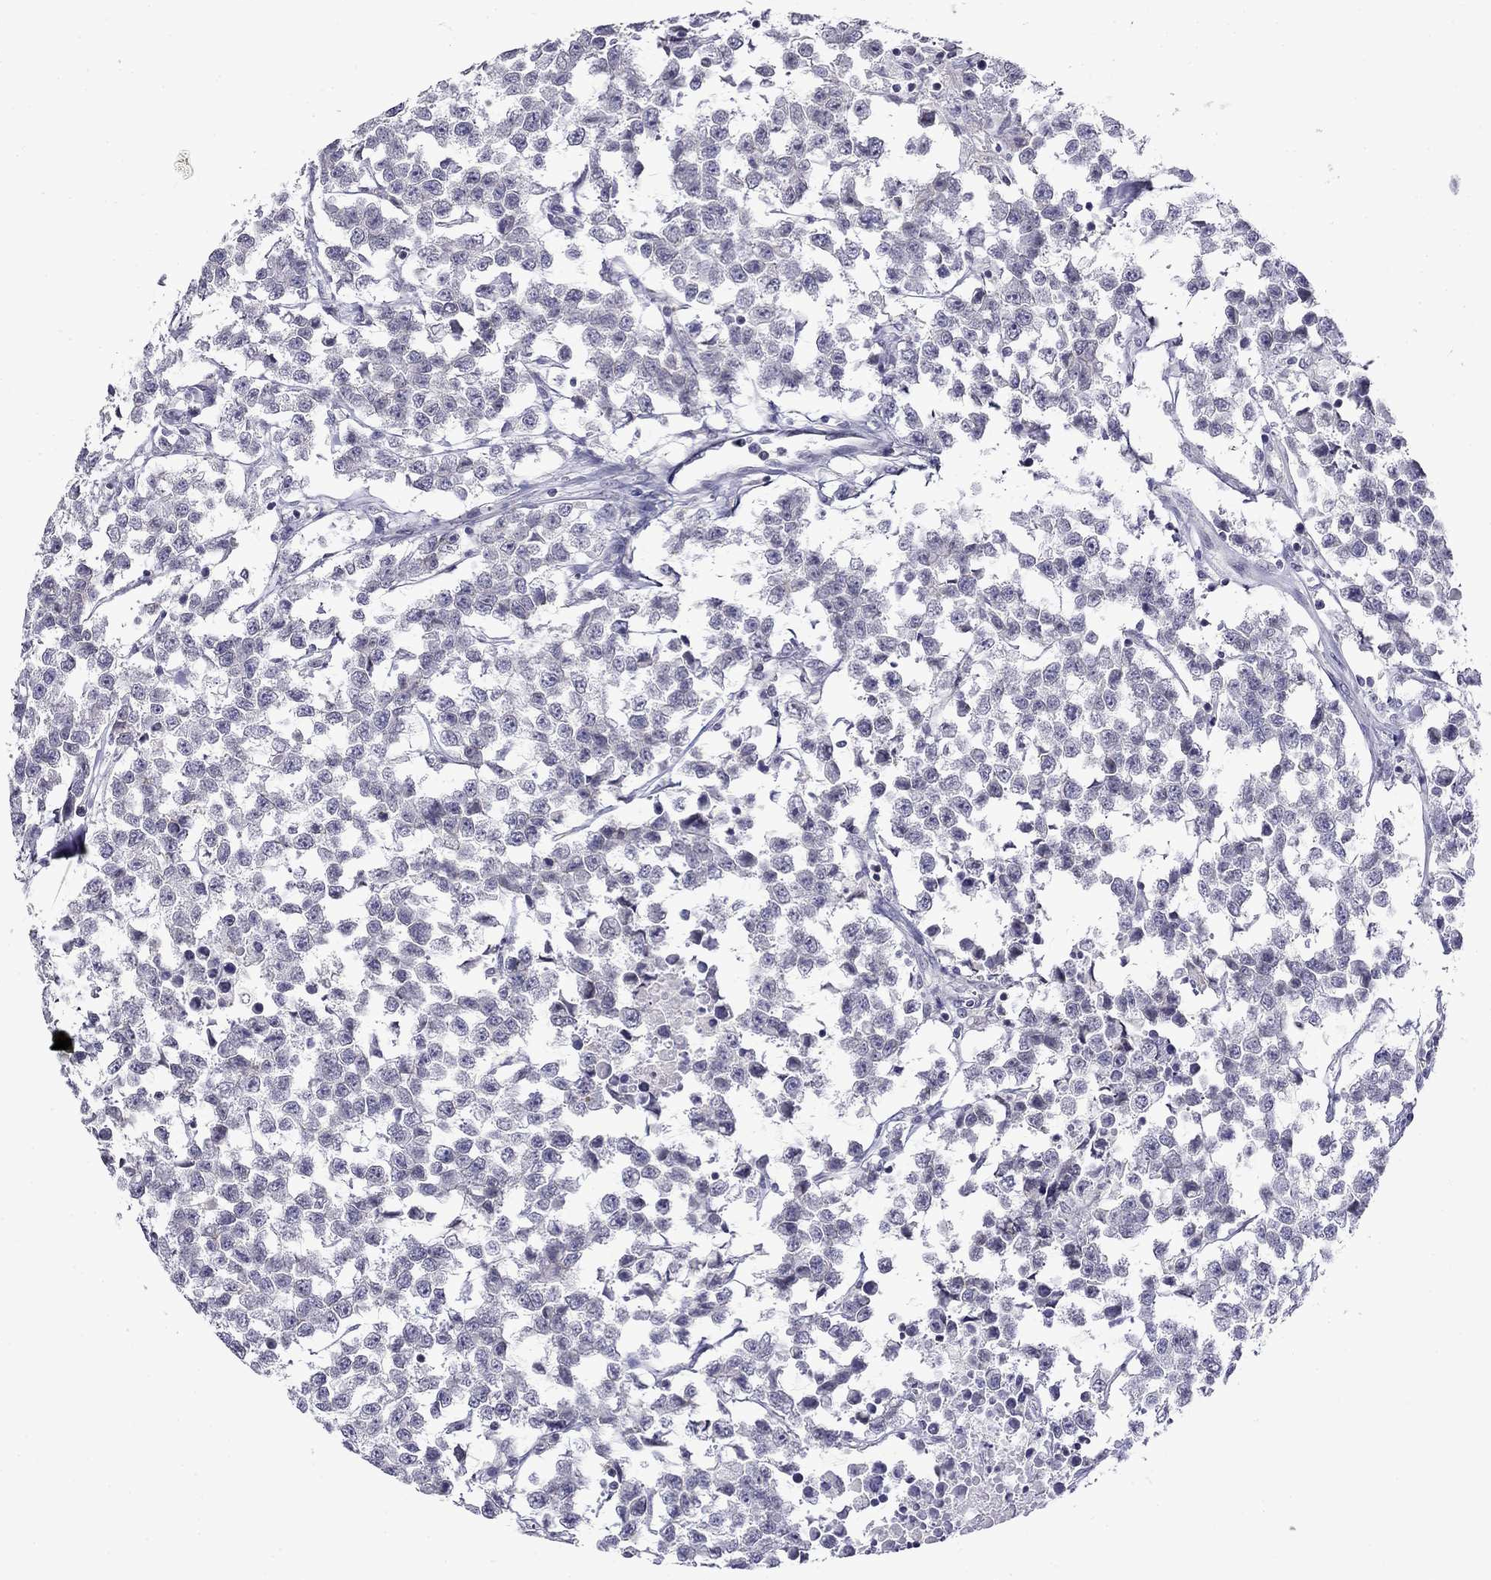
{"staining": {"intensity": "negative", "quantity": "none", "location": "none"}, "tissue": "testis cancer", "cell_type": "Tumor cells", "image_type": "cancer", "snomed": [{"axis": "morphology", "description": "Seminoma, NOS"}, {"axis": "topography", "description": "Testis"}], "caption": "Immunohistochemistry photomicrograph of neoplastic tissue: testis seminoma stained with DAB displays no significant protein staining in tumor cells.", "gene": "PRR18", "patient": {"sex": "male", "age": 59}}